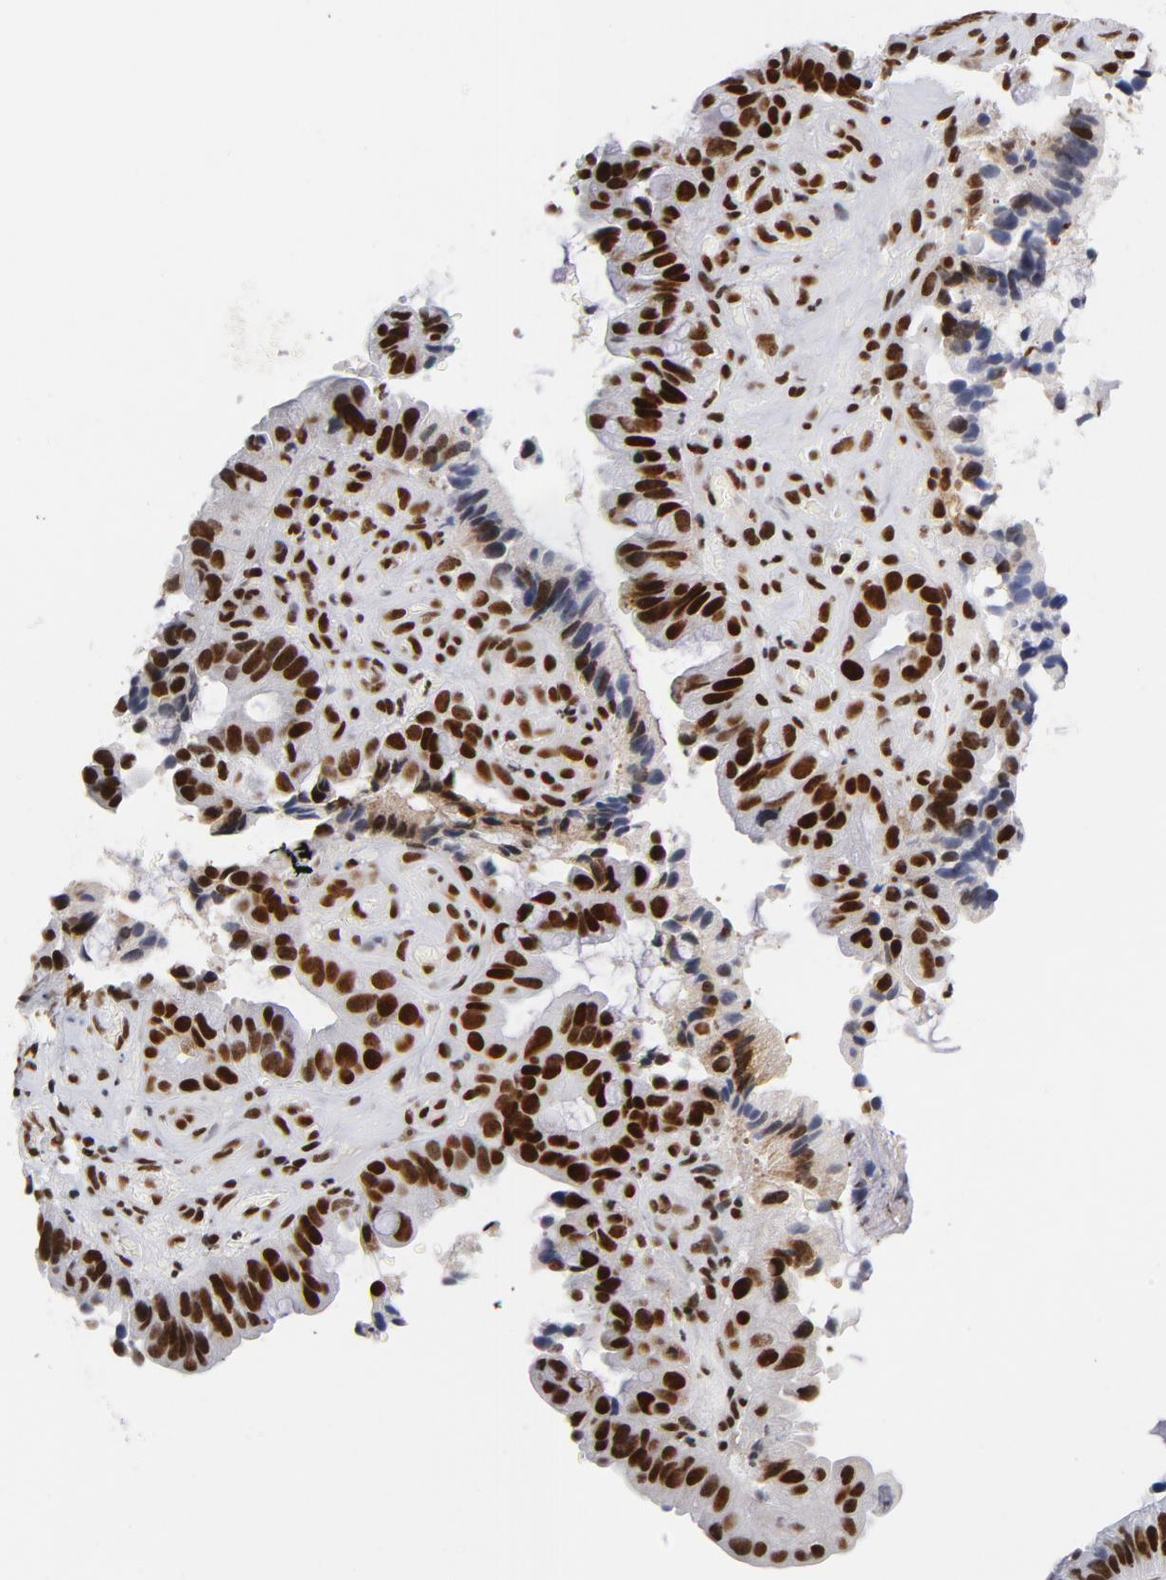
{"staining": {"intensity": "strong", "quantity": ">75%", "location": "nuclear"}, "tissue": "pancreatic cancer", "cell_type": "Tumor cells", "image_type": "cancer", "snomed": [{"axis": "morphology", "description": "Adenocarcinoma, NOS"}, {"axis": "topography", "description": "Pancreas"}], "caption": "About >75% of tumor cells in human pancreatic cancer show strong nuclear protein expression as visualized by brown immunohistochemical staining.", "gene": "TOP2B", "patient": {"sex": "male", "age": 82}}